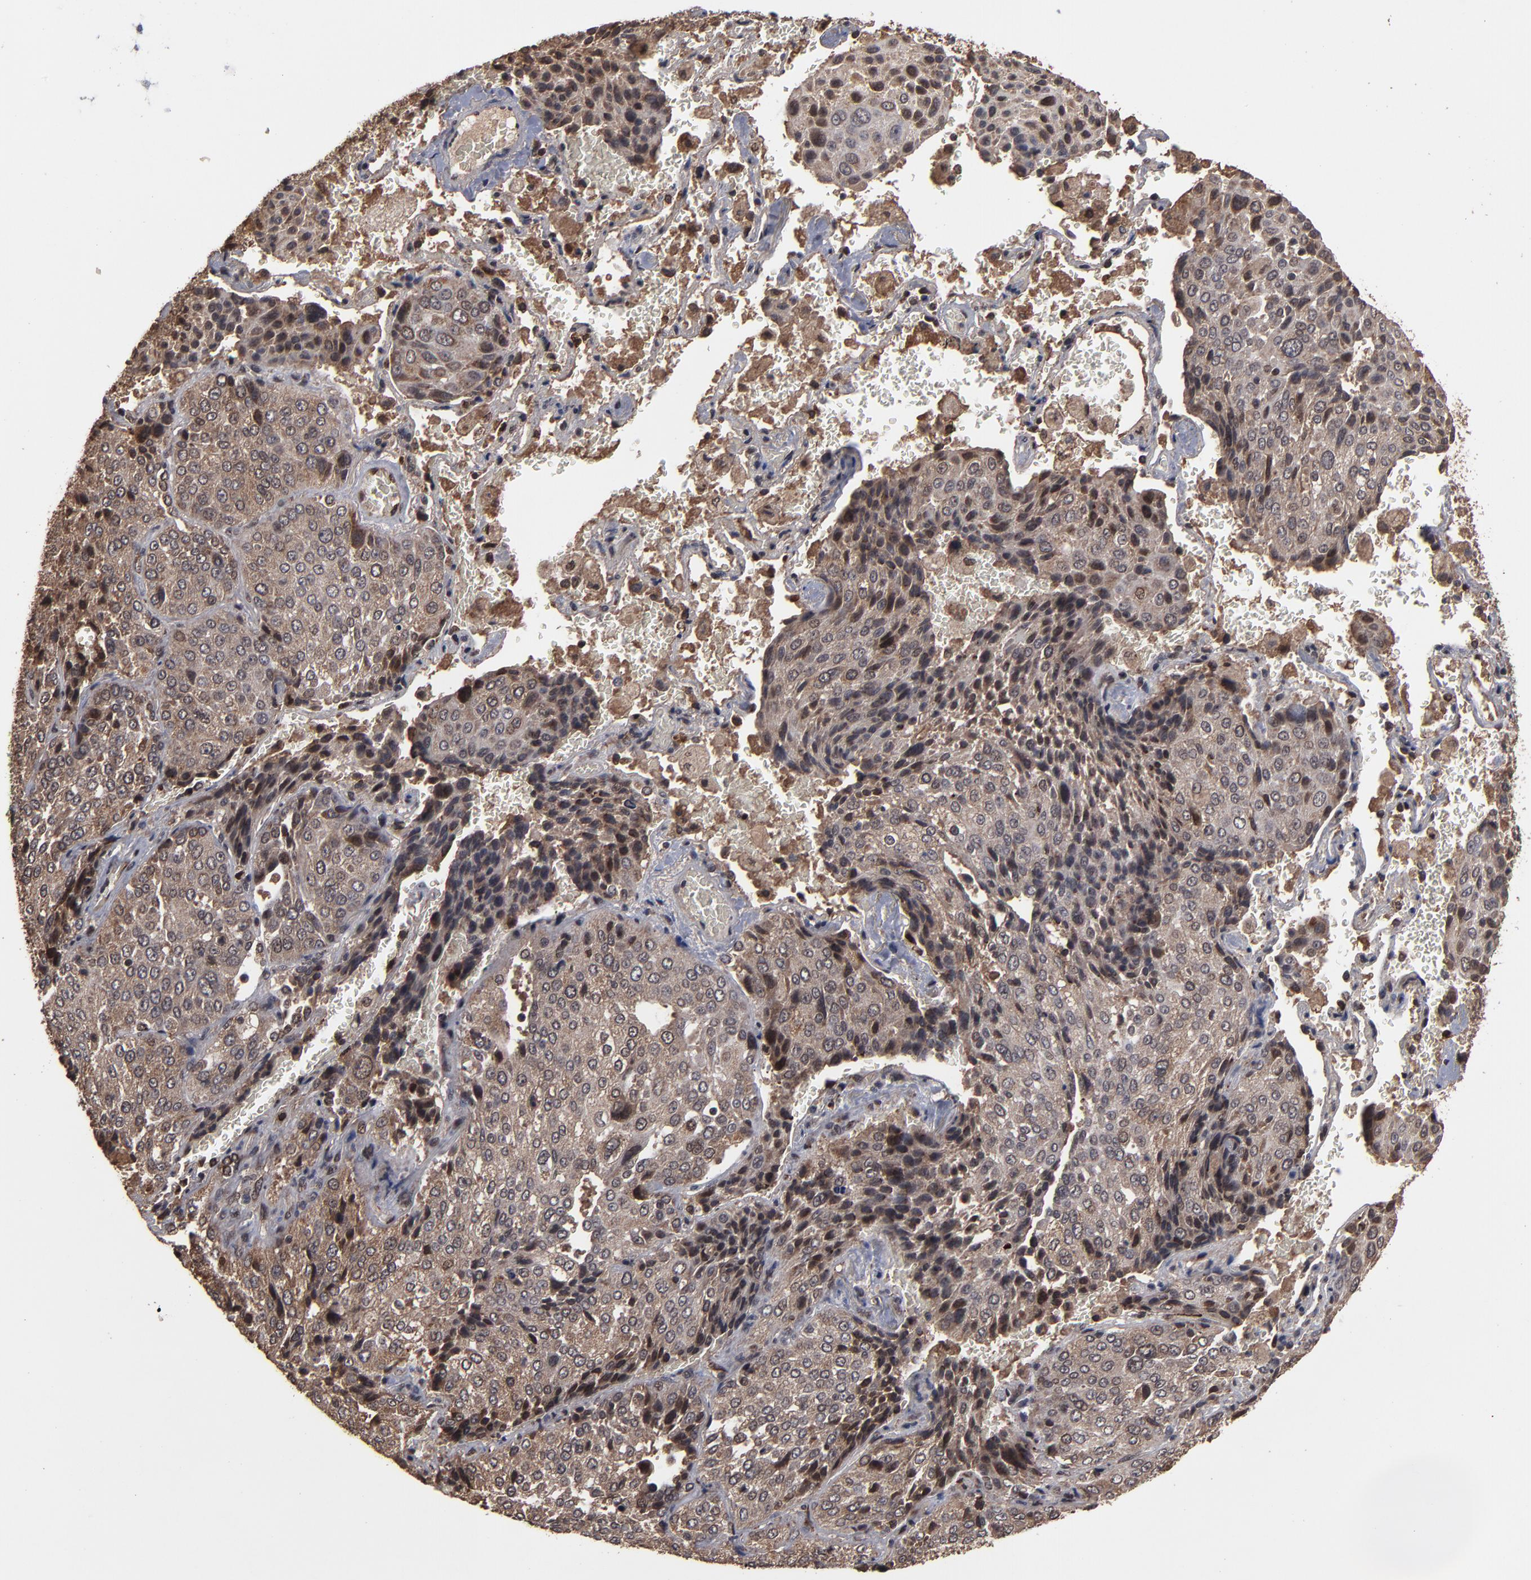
{"staining": {"intensity": "moderate", "quantity": ">75%", "location": "cytoplasmic/membranous,nuclear"}, "tissue": "lung cancer", "cell_type": "Tumor cells", "image_type": "cancer", "snomed": [{"axis": "morphology", "description": "Squamous cell carcinoma, NOS"}, {"axis": "topography", "description": "Lung"}], "caption": "Moderate cytoplasmic/membranous and nuclear protein expression is present in approximately >75% of tumor cells in squamous cell carcinoma (lung).", "gene": "NXF2B", "patient": {"sex": "male", "age": 54}}